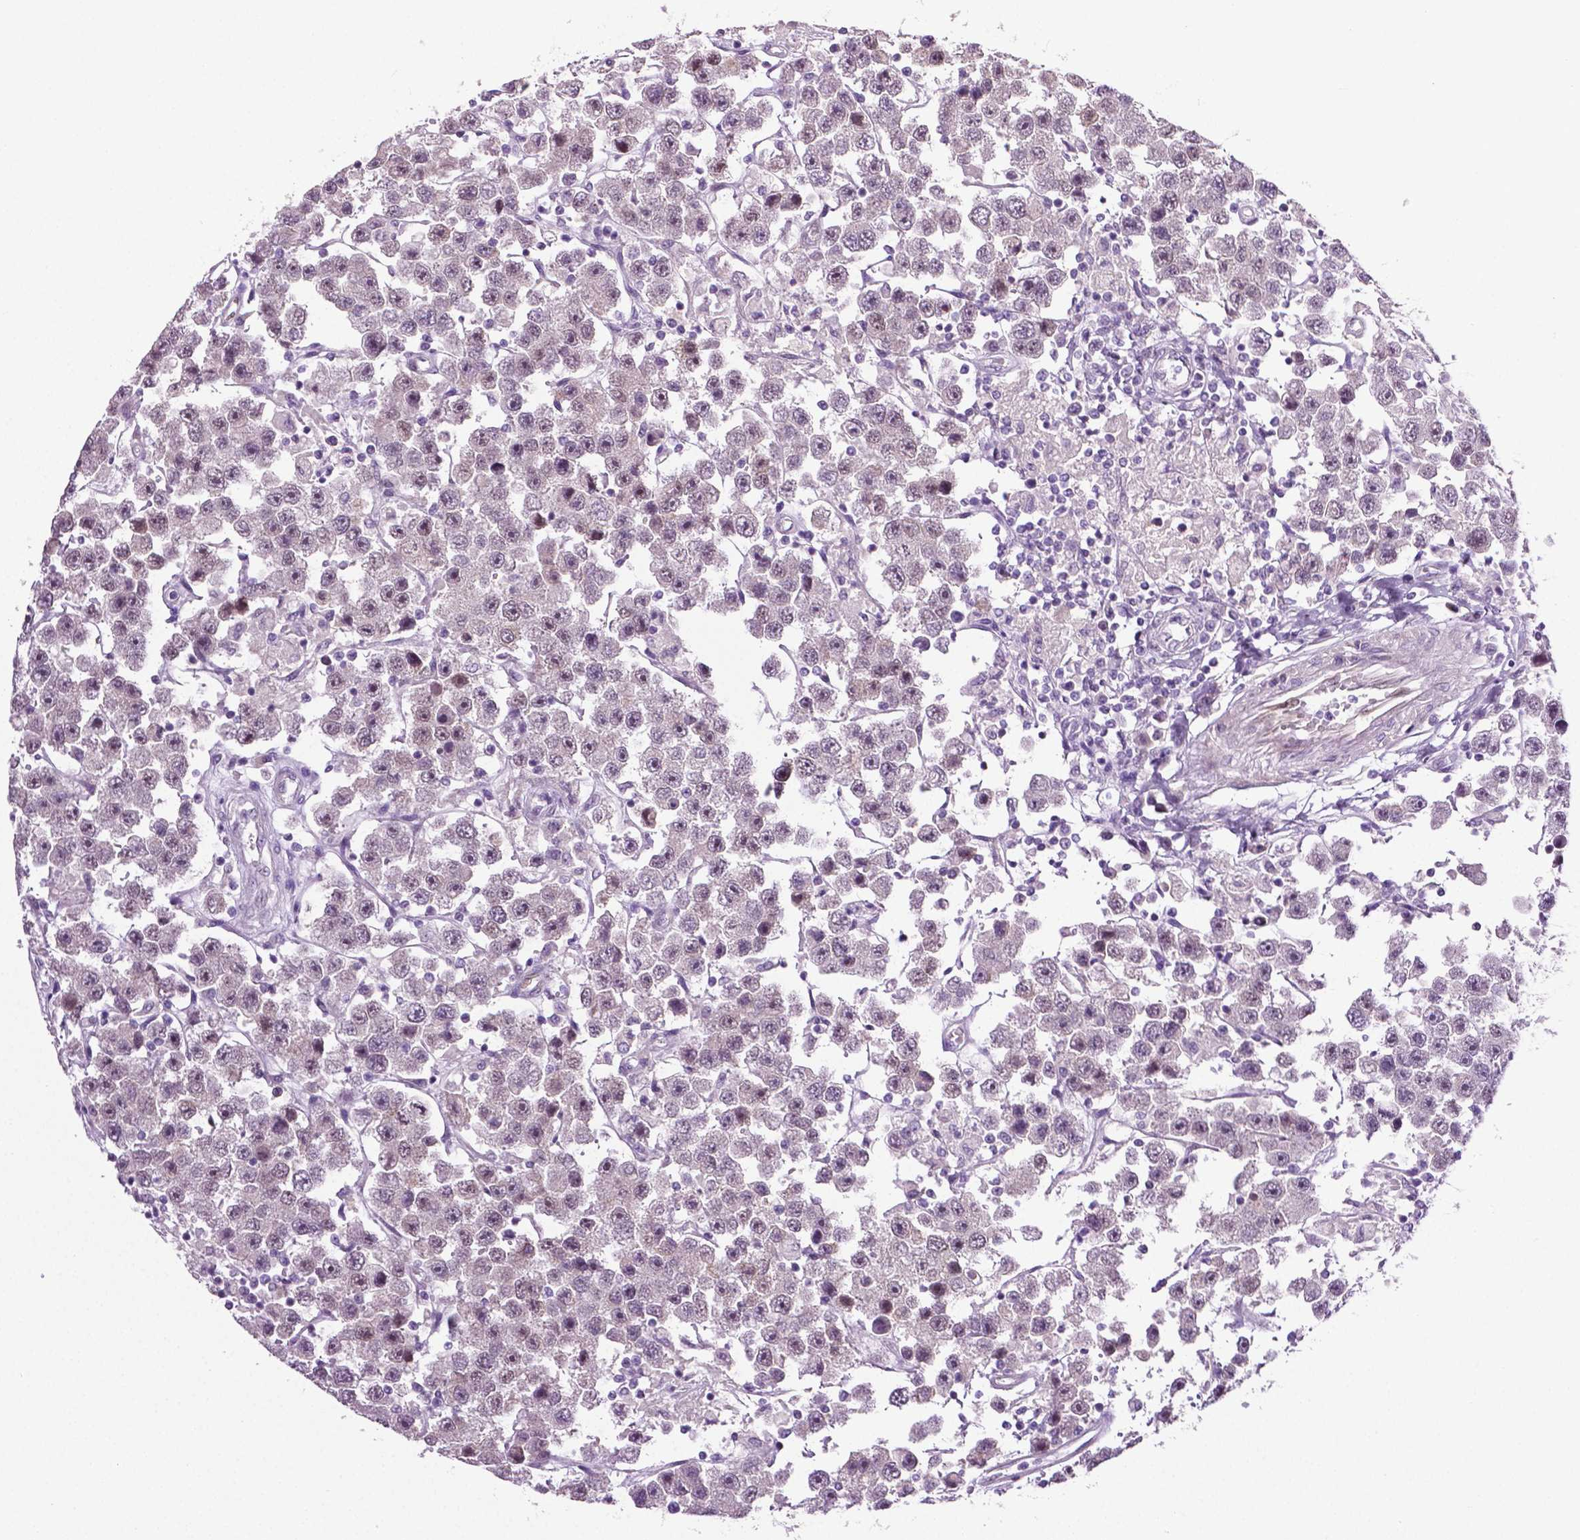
{"staining": {"intensity": "weak", "quantity": "<25%", "location": "nuclear"}, "tissue": "testis cancer", "cell_type": "Tumor cells", "image_type": "cancer", "snomed": [{"axis": "morphology", "description": "Seminoma, NOS"}, {"axis": "topography", "description": "Testis"}], "caption": "Protein analysis of testis cancer (seminoma) reveals no significant staining in tumor cells.", "gene": "PTGER3", "patient": {"sex": "male", "age": 45}}